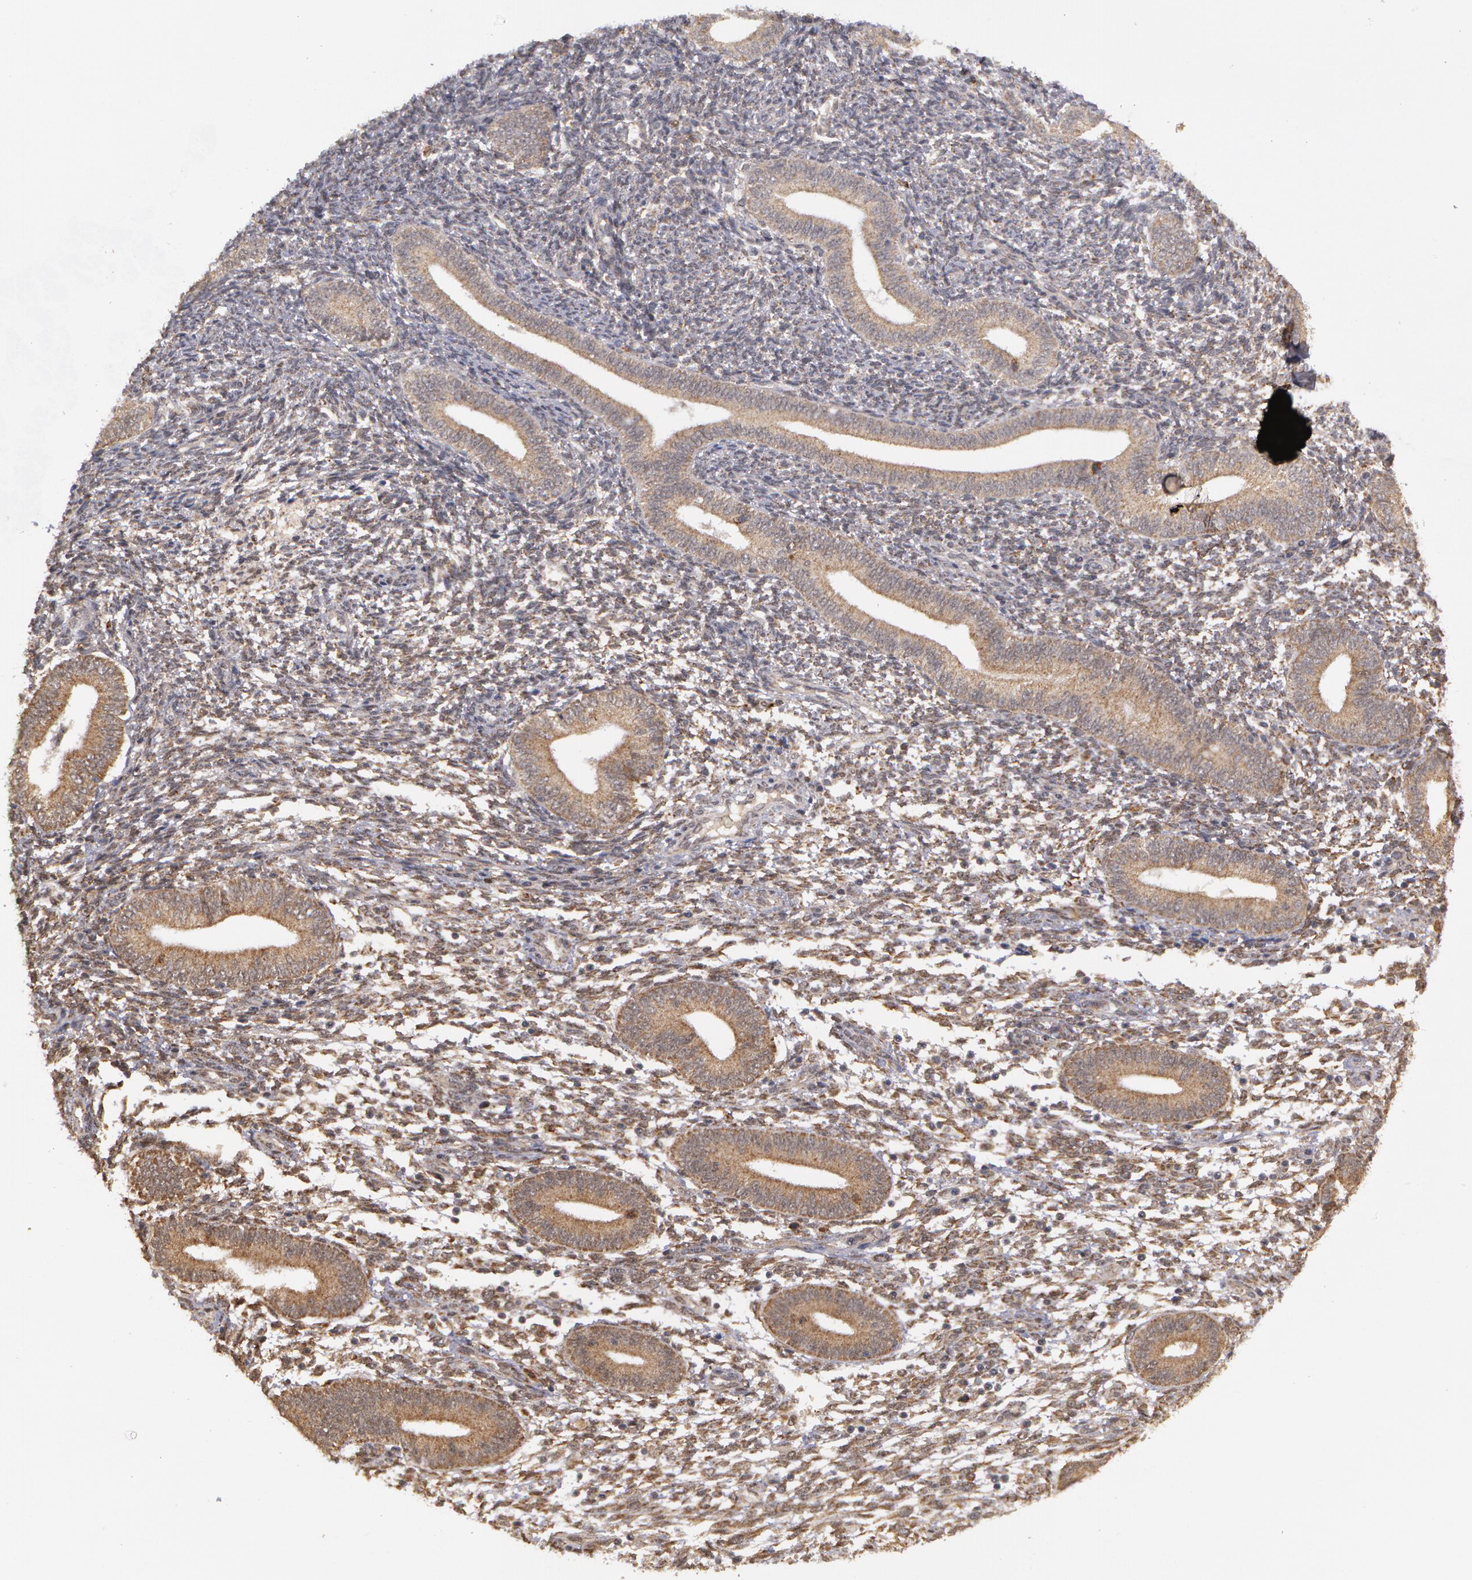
{"staining": {"intensity": "moderate", "quantity": ">75%", "location": "cytoplasmic/membranous"}, "tissue": "endometrium", "cell_type": "Cells in endometrial stroma", "image_type": "normal", "snomed": [{"axis": "morphology", "description": "Normal tissue, NOS"}, {"axis": "topography", "description": "Endometrium"}], "caption": "DAB immunohistochemical staining of benign endometrium reveals moderate cytoplasmic/membranous protein positivity in approximately >75% of cells in endometrial stroma.", "gene": "GLIS1", "patient": {"sex": "female", "age": 35}}